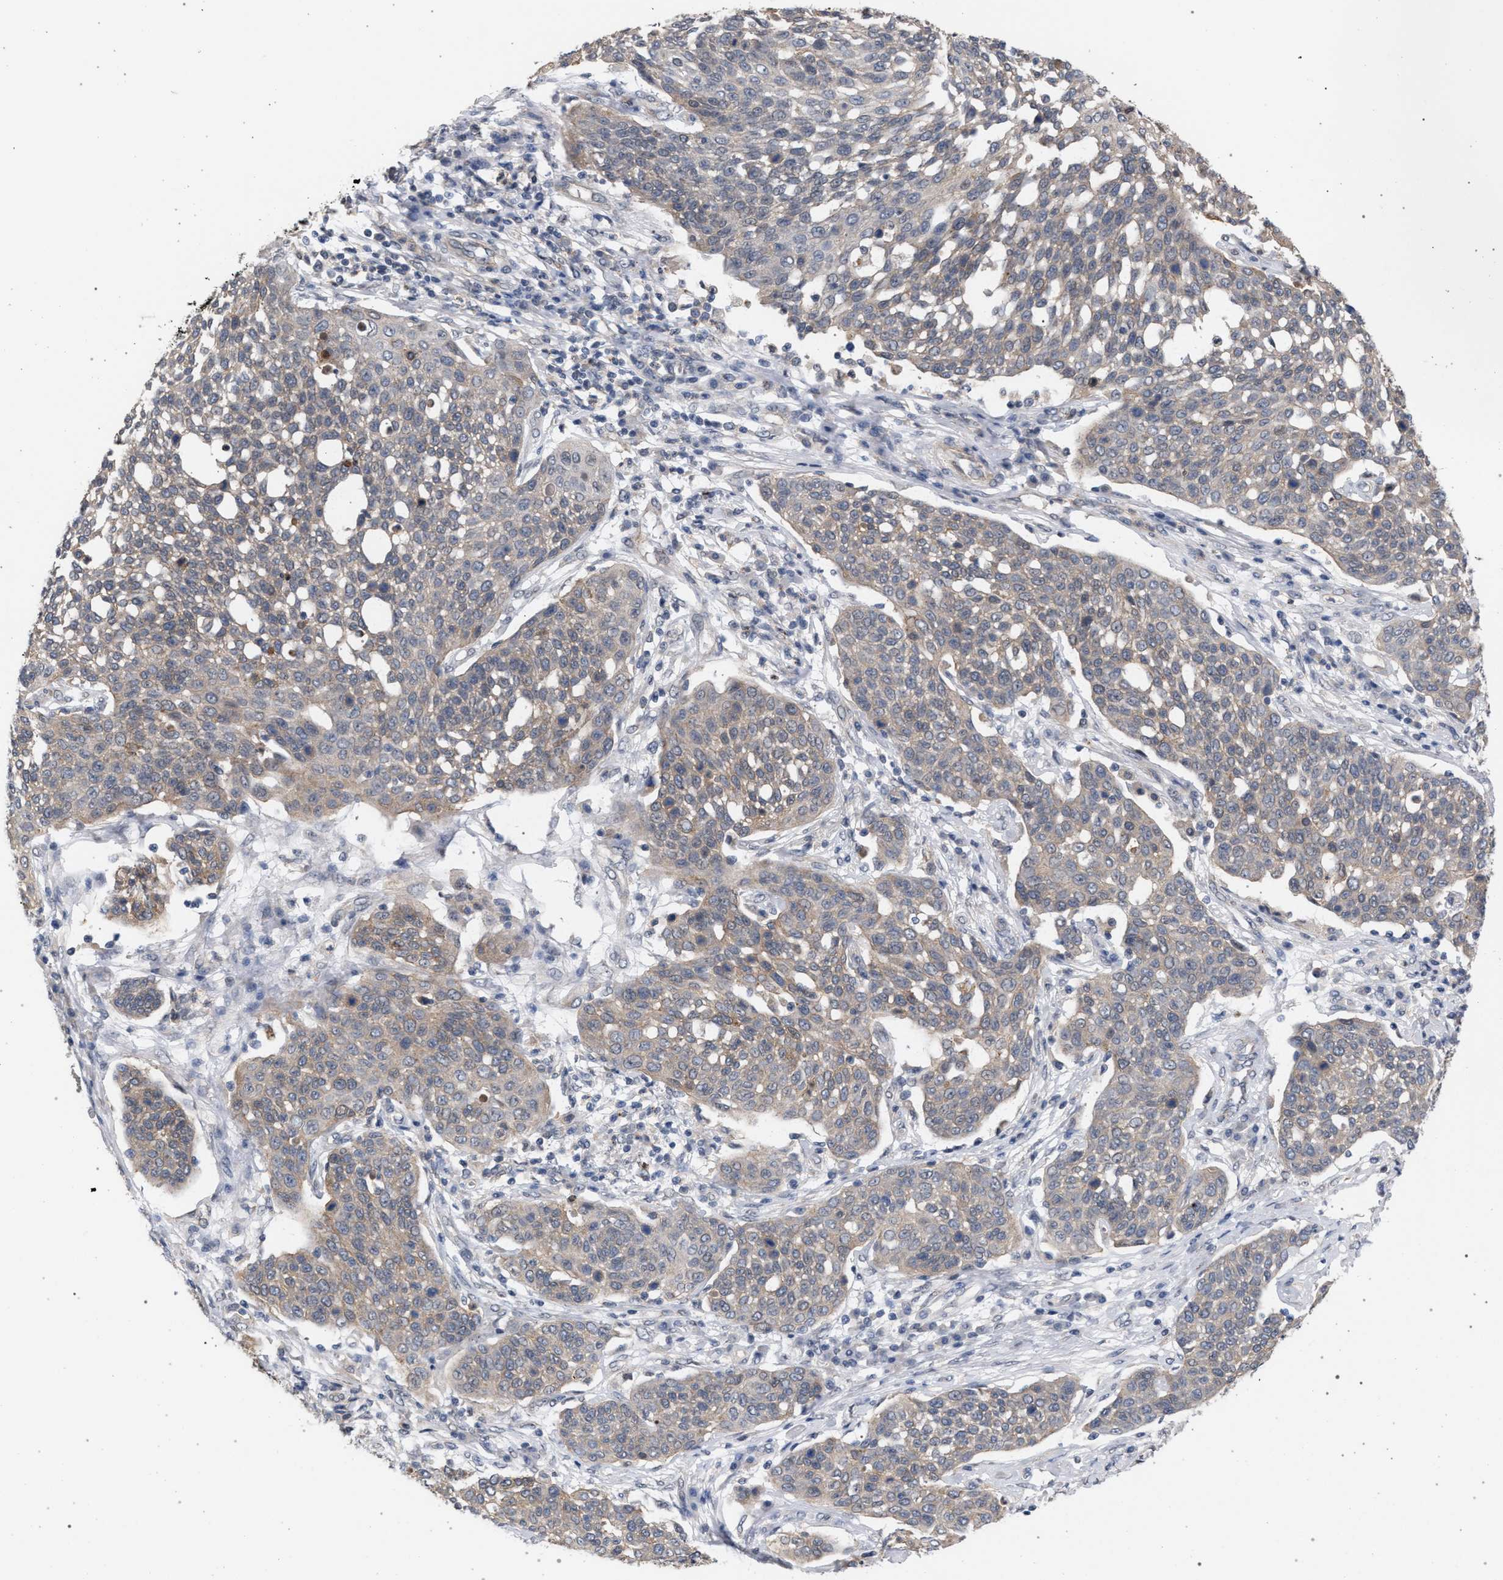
{"staining": {"intensity": "weak", "quantity": ">75%", "location": "cytoplasmic/membranous"}, "tissue": "cervical cancer", "cell_type": "Tumor cells", "image_type": "cancer", "snomed": [{"axis": "morphology", "description": "Squamous cell carcinoma, NOS"}, {"axis": "topography", "description": "Cervix"}], "caption": "Immunohistochemical staining of cervical cancer (squamous cell carcinoma) shows low levels of weak cytoplasmic/membranous protein staining in approximately >75% of tumor cells.", "gene": "ARPC5L", "patient": {"sex": "female", "age": 34}}